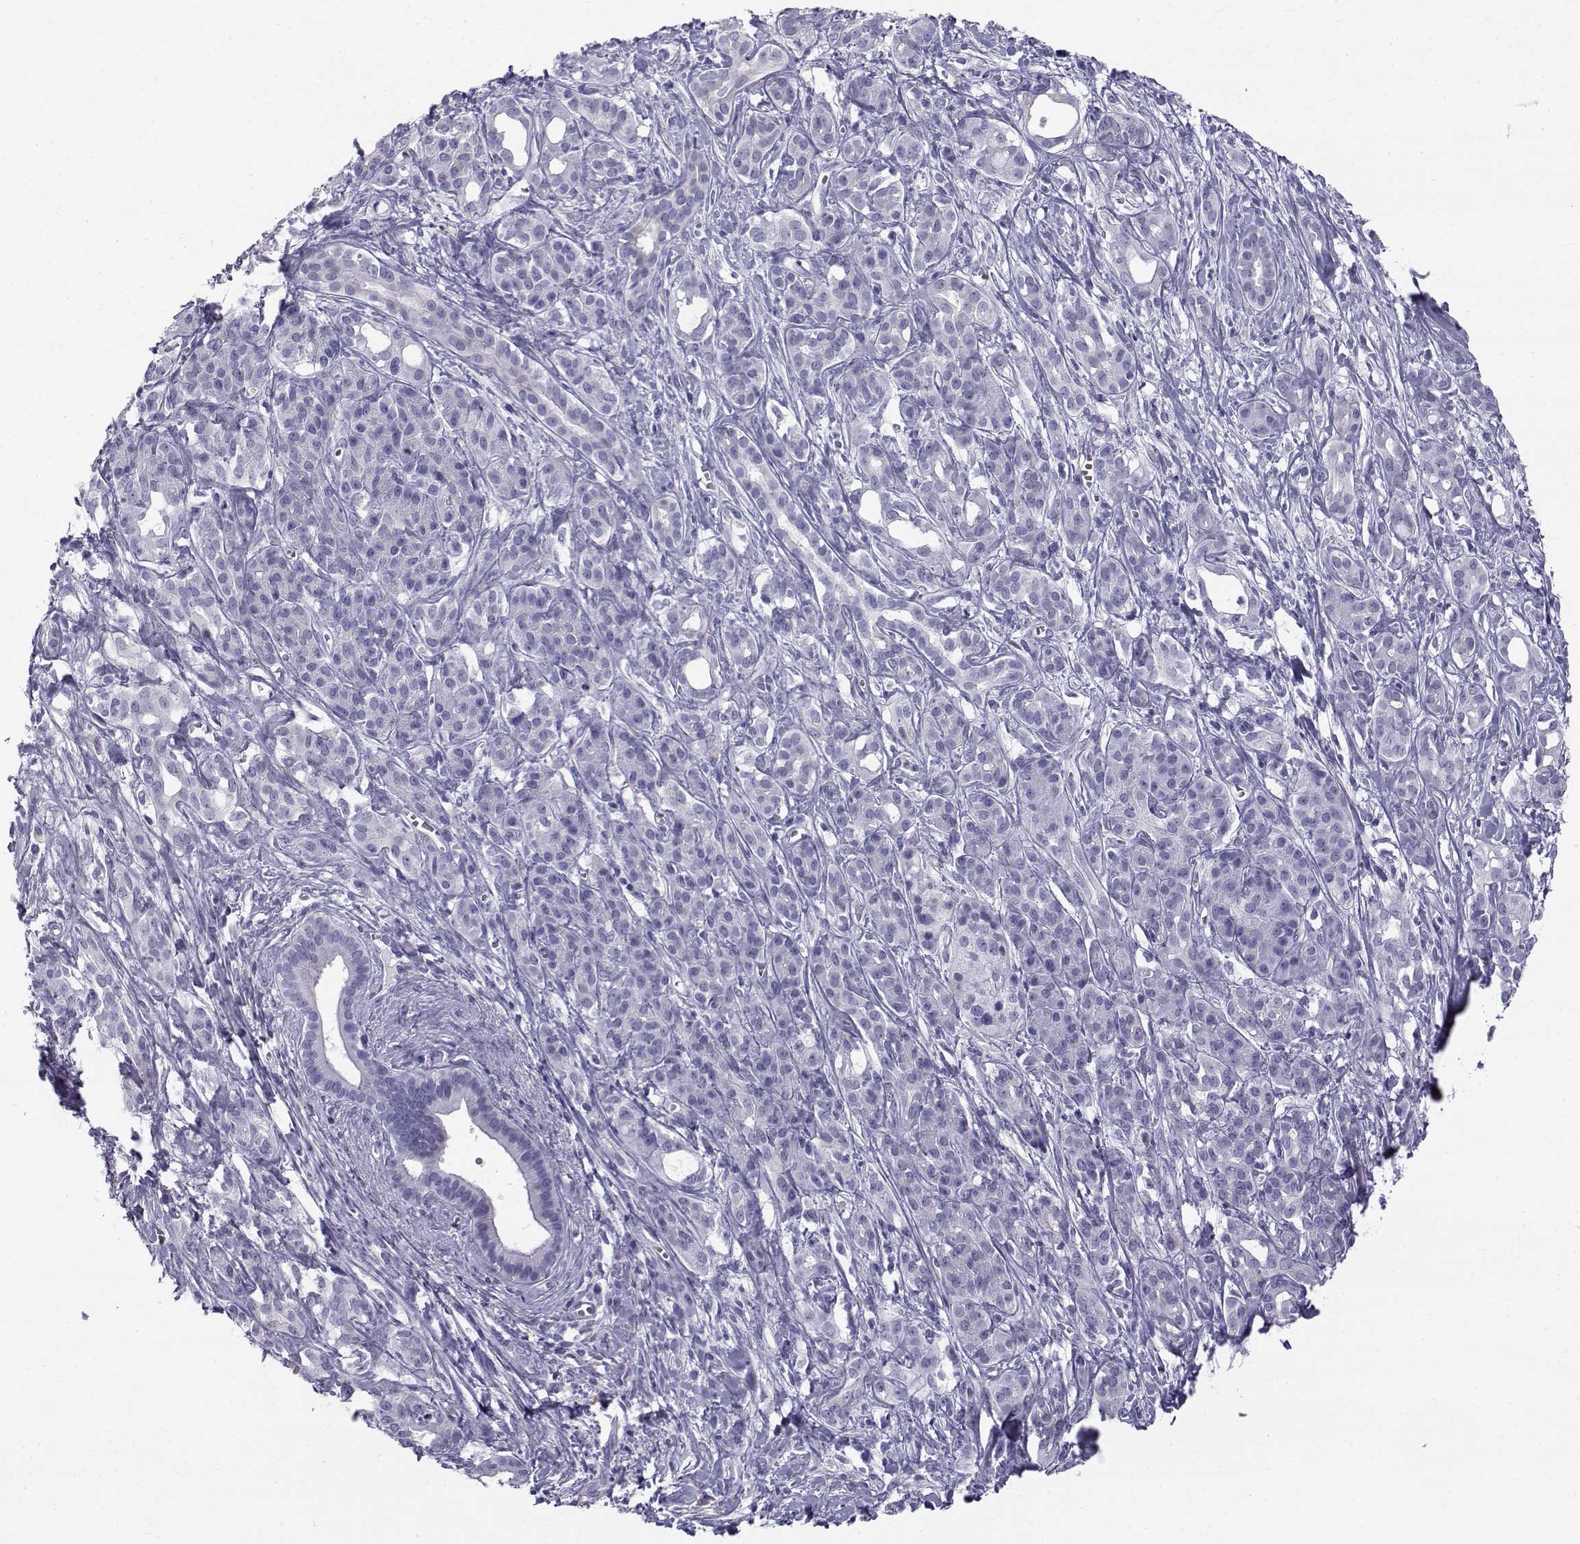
{"staining": {"intensity": "negative", "quantity": "none", "location": "none"}, "tissue": "pancreatic cancer", "cell_type": "Tumor cells", "image_type": "cancer", "snomed": [{"axis": "morphology", "description": "Adenocarcinoma, NOS"}, {"axis": "topography", "description": "Pancreas"}], "caption": "Human pancreatic cancer stained for a protein using IHC displays no expression in tumor cells.", "gene": "RNASE12", "patient": {"sex": "male", "age": 61}}